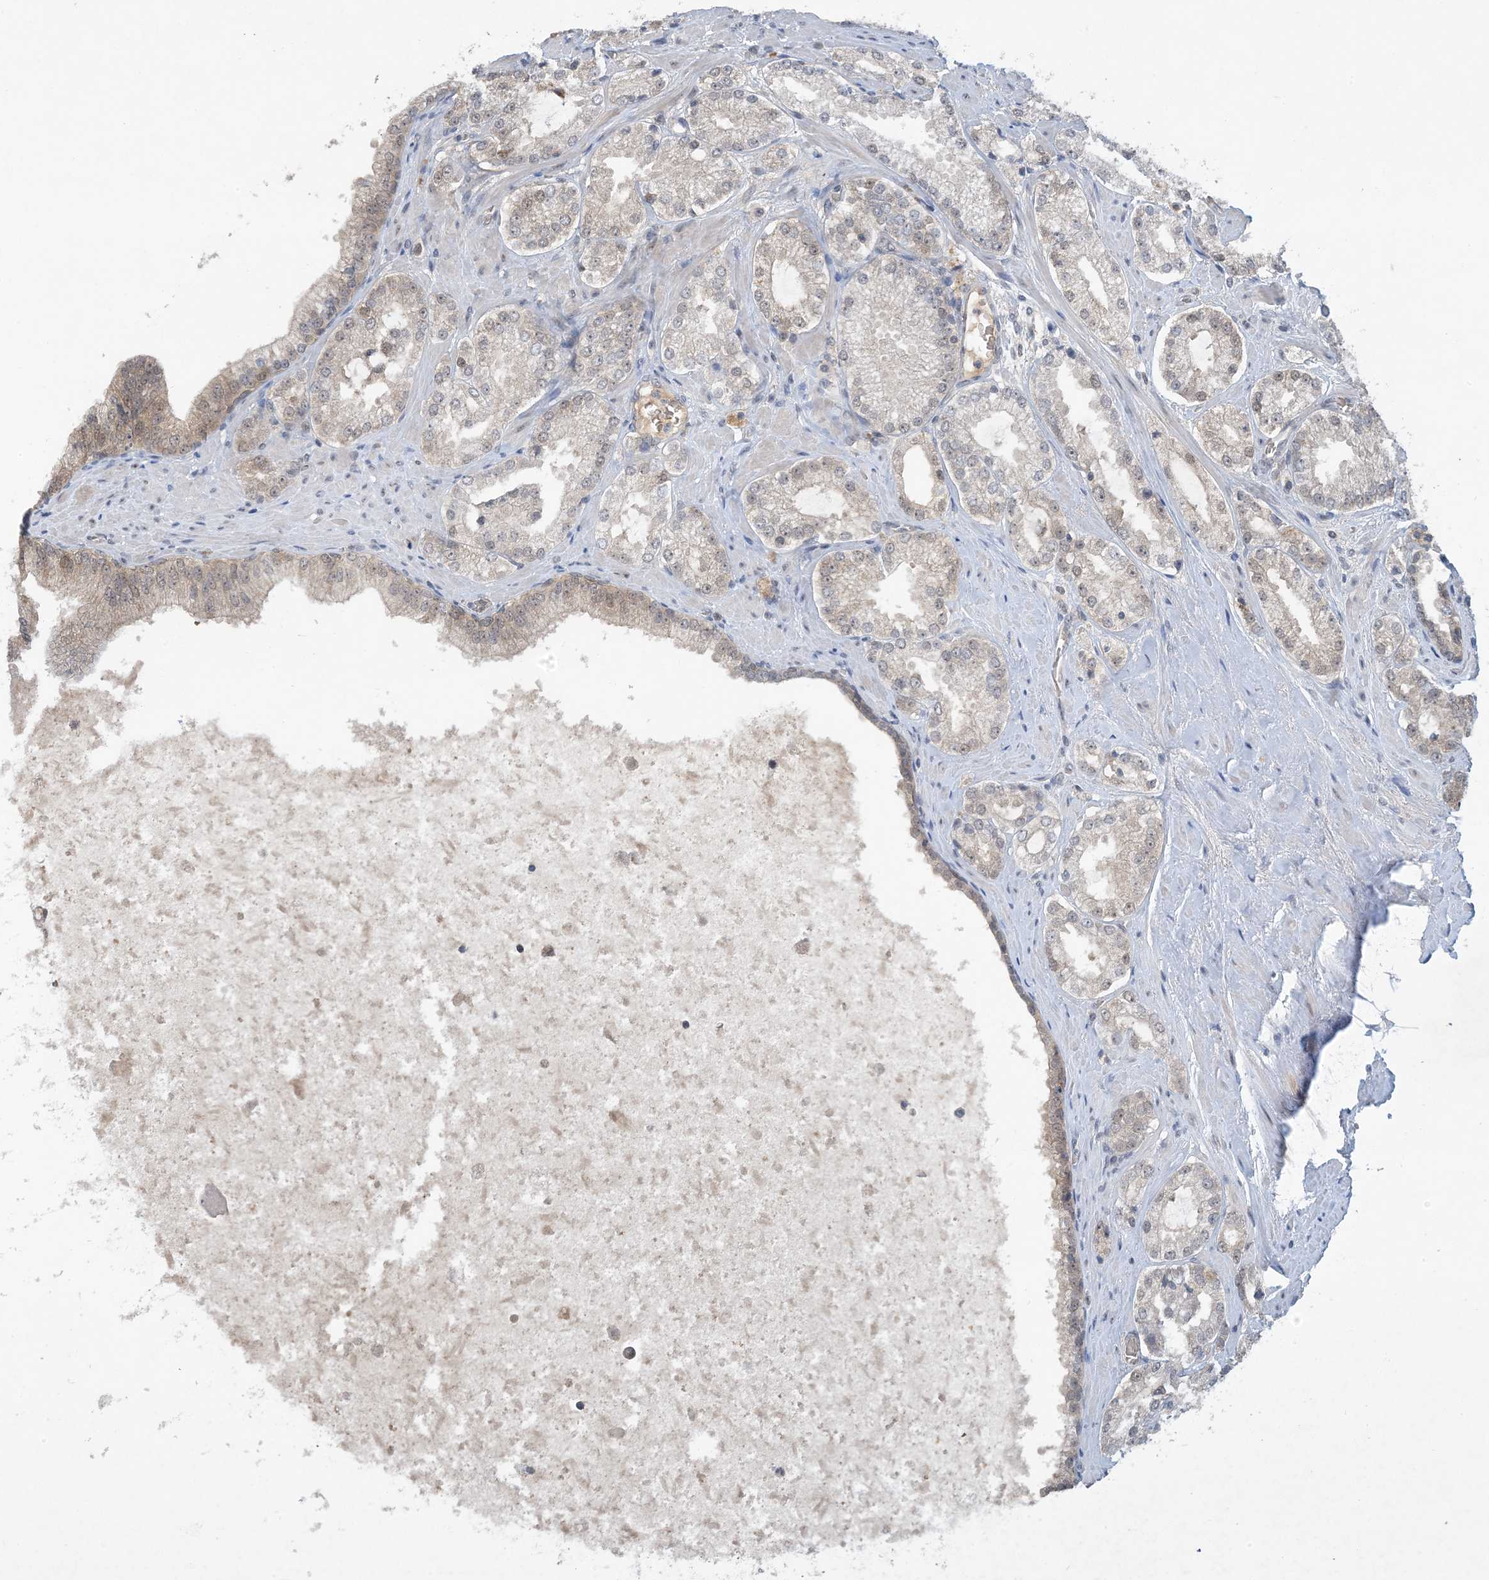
{"staining": {"intensity": "negative", "quantity": "none", "location": "none"}, "tissue": "prostate cancer", "cell_type": "Tumor cells", "image_type": "cancer", "snomed": [{"axis": "morphology", "description": "Adenocarcinoma, High grade"}, {"axis": "topography", "description": "Prostate"}], "caption": "A histopathology image of adenocarcinoma (high-grade) (prostate) stained for a protein reveals no brown staining in tumor cells.", "gene": "UBE2E1", "patient": {"sex": "male", "age": 73}}